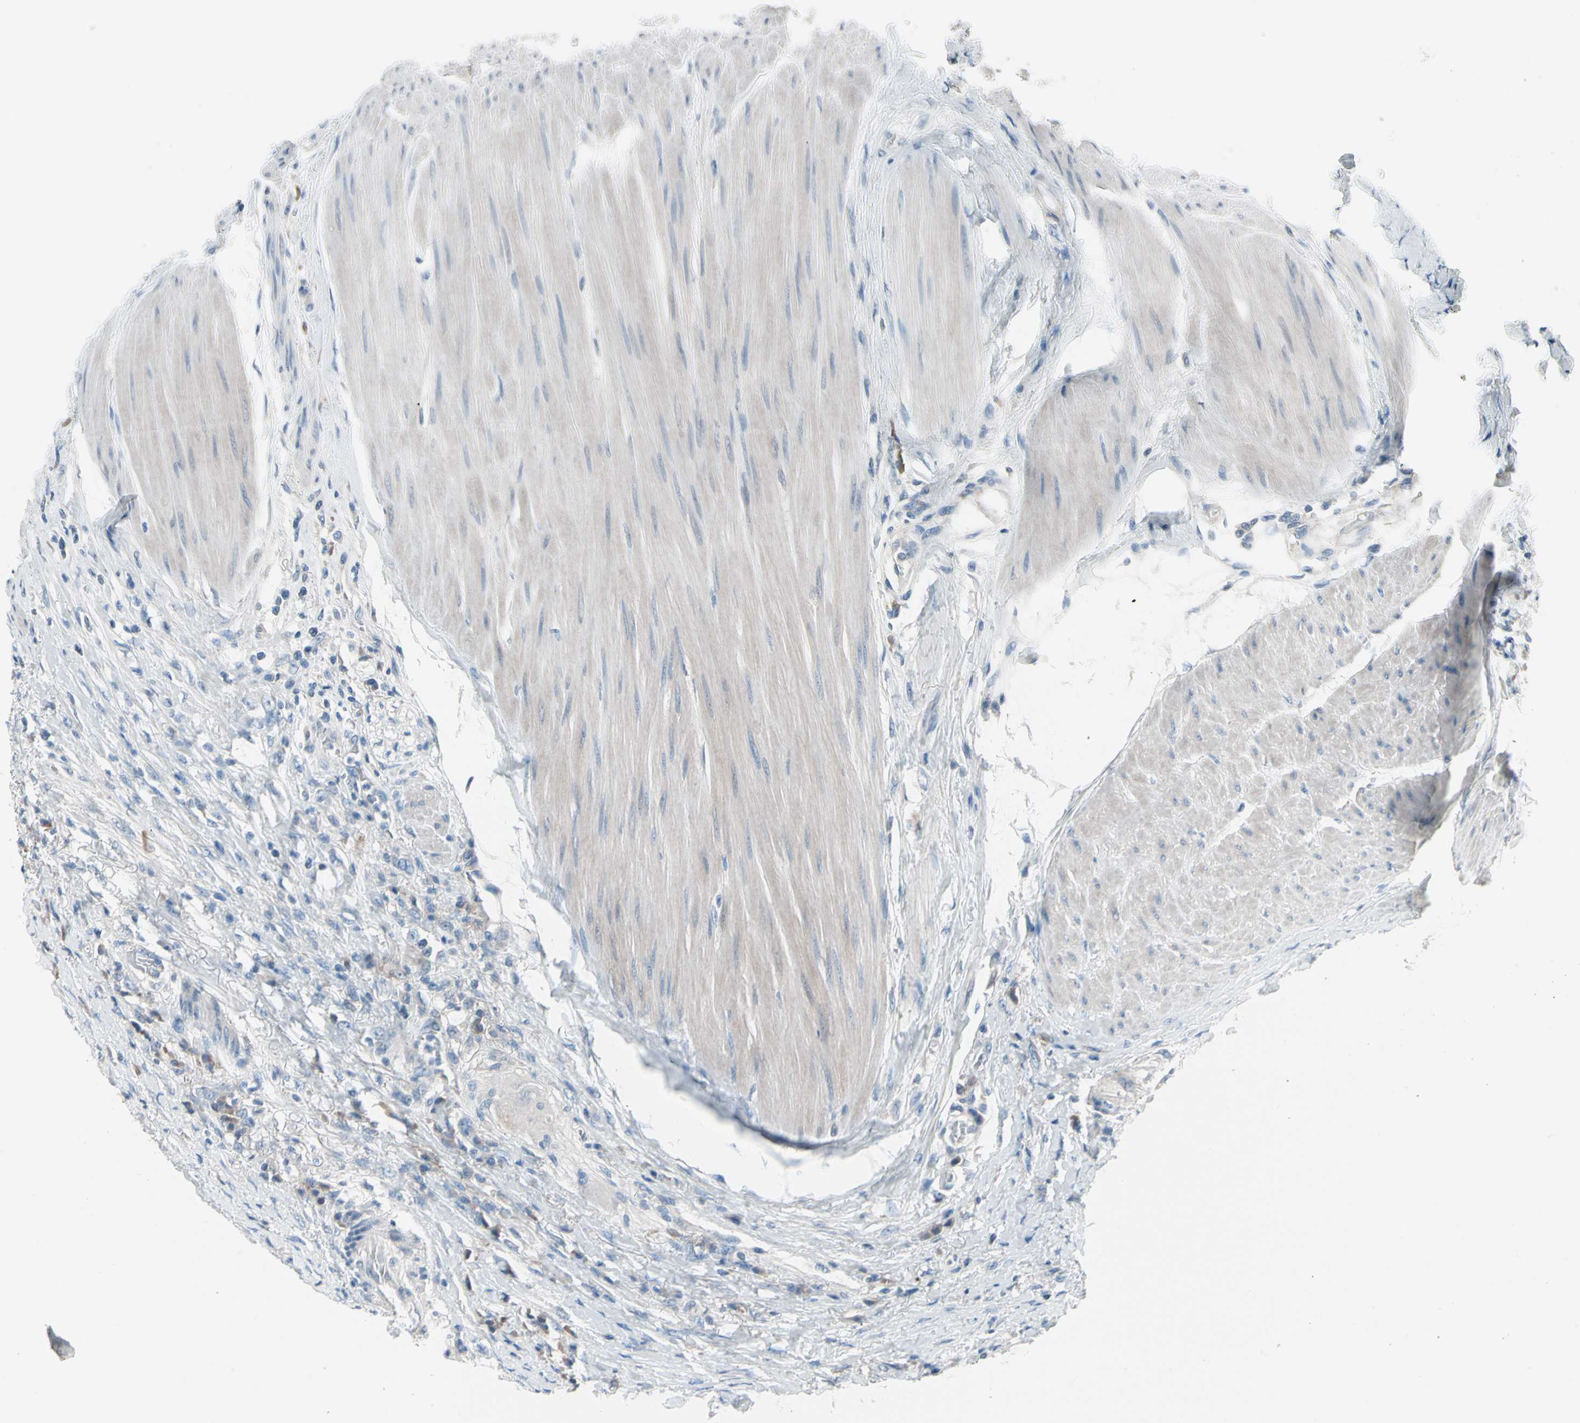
{"staining": {"intensity": "negative", "quantity": "none", "location": "none"}, "tissue": "colorectal cancer", "cell_type": "Tumor cells", "image_type": "cancer", "snomed": [{"axis": "morphology", "description": "Adenocarcinoma, NOS"}, {"axis": "topography", "description": "Rectum"}], "caption": "Tumor cells show no significant protein expression in colorectal adenocarcinoma.", "gene": "PGR", "patient": {"sex": "male", "age": 63}}